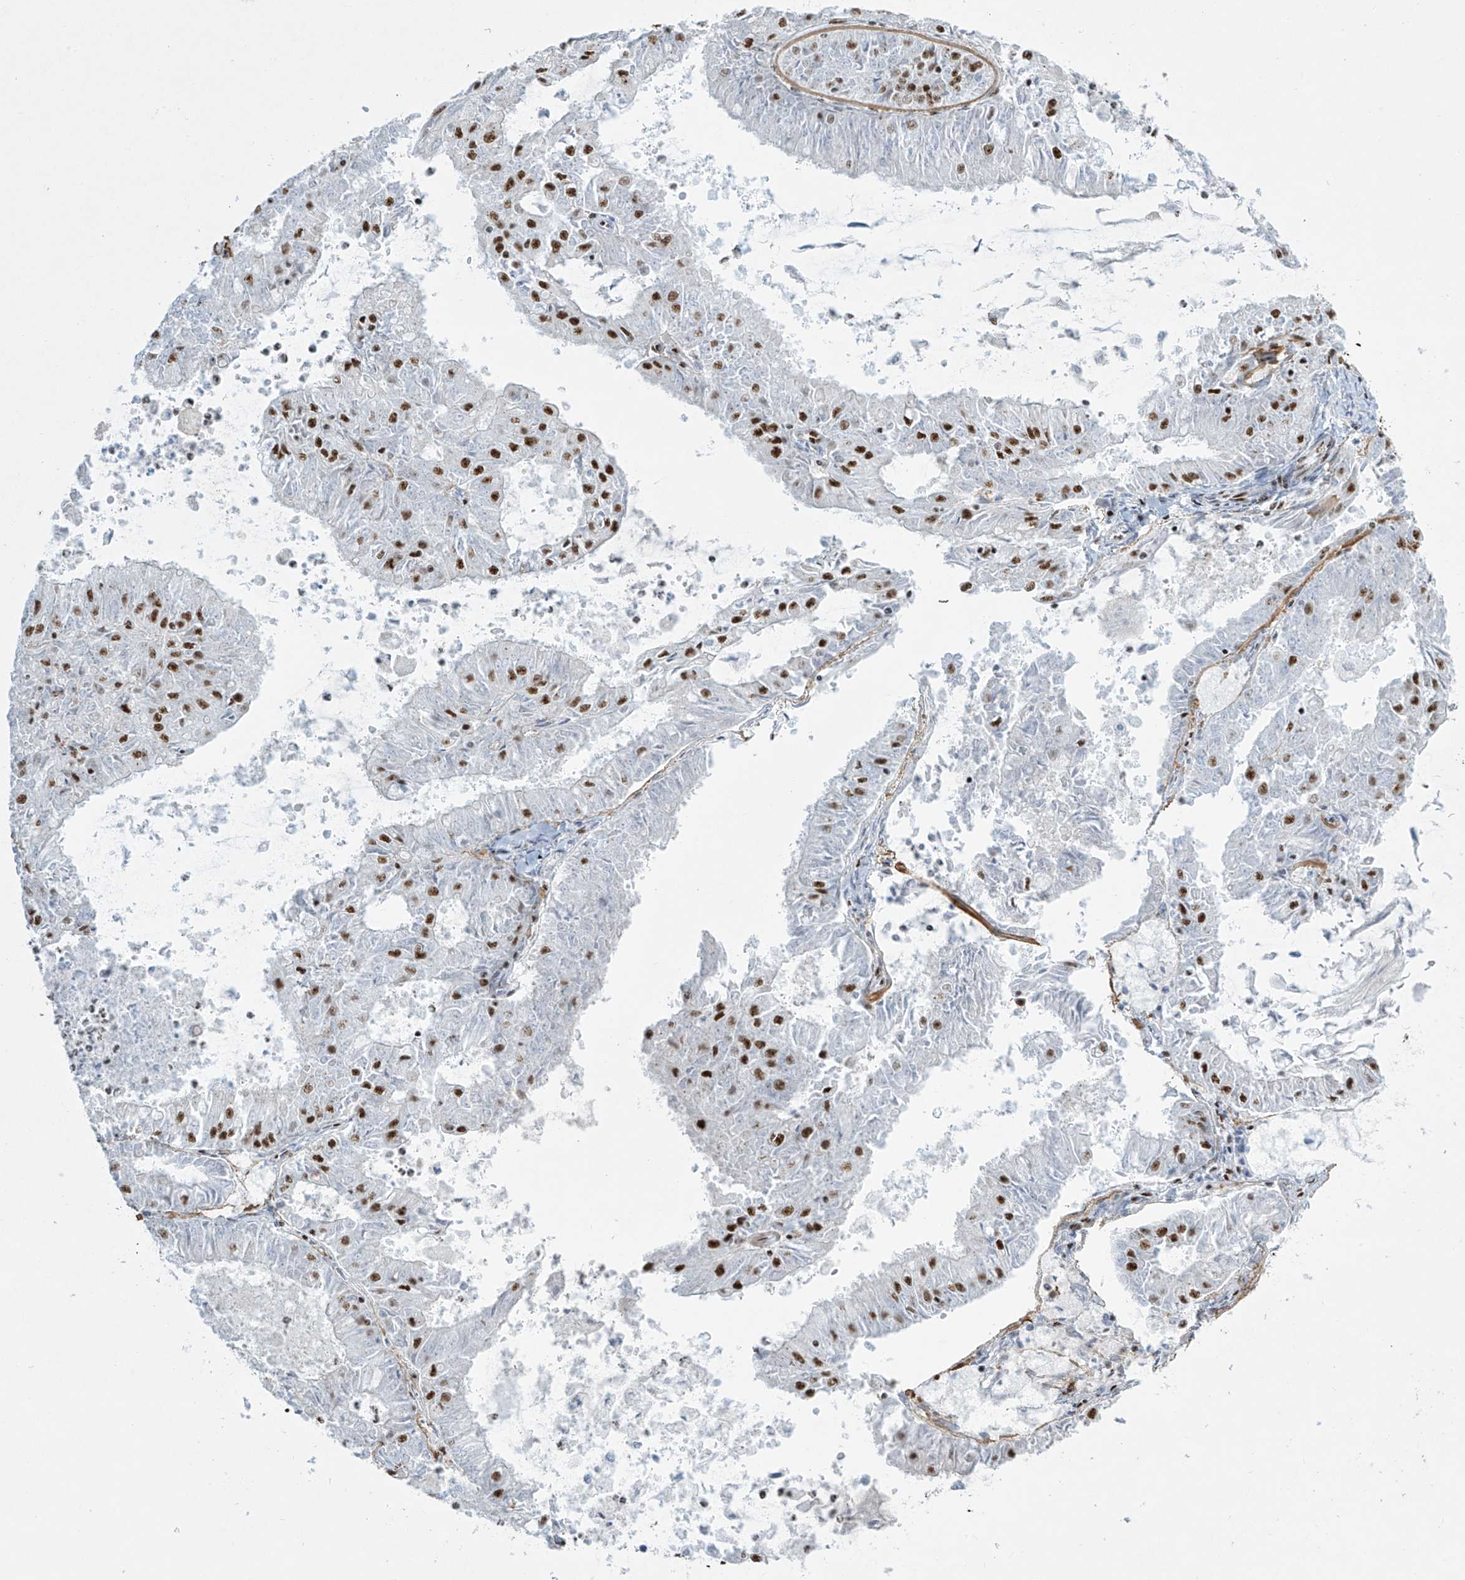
{"staining": {"intensity": "strong", "quantity": "25%-75%", "location": "nuclear"}, "tissue": "endometrial cancer", "cell_type": "Tumor cells", "image_type": "cancer", "snomed": [{"axis": "morphology", "description": "Adenocarcinoma, NOS"}, {"axis": "topography", "description": "Endometrium"}], "caption": "Brown immunohistochemical staining in human adenocarcinoma (endometrial) demonstrates strong nuclear staining in about 25%-75% of tumor cells.", "gene": "MS4A6A", "patient": {"sex": "female", "age": 57}}